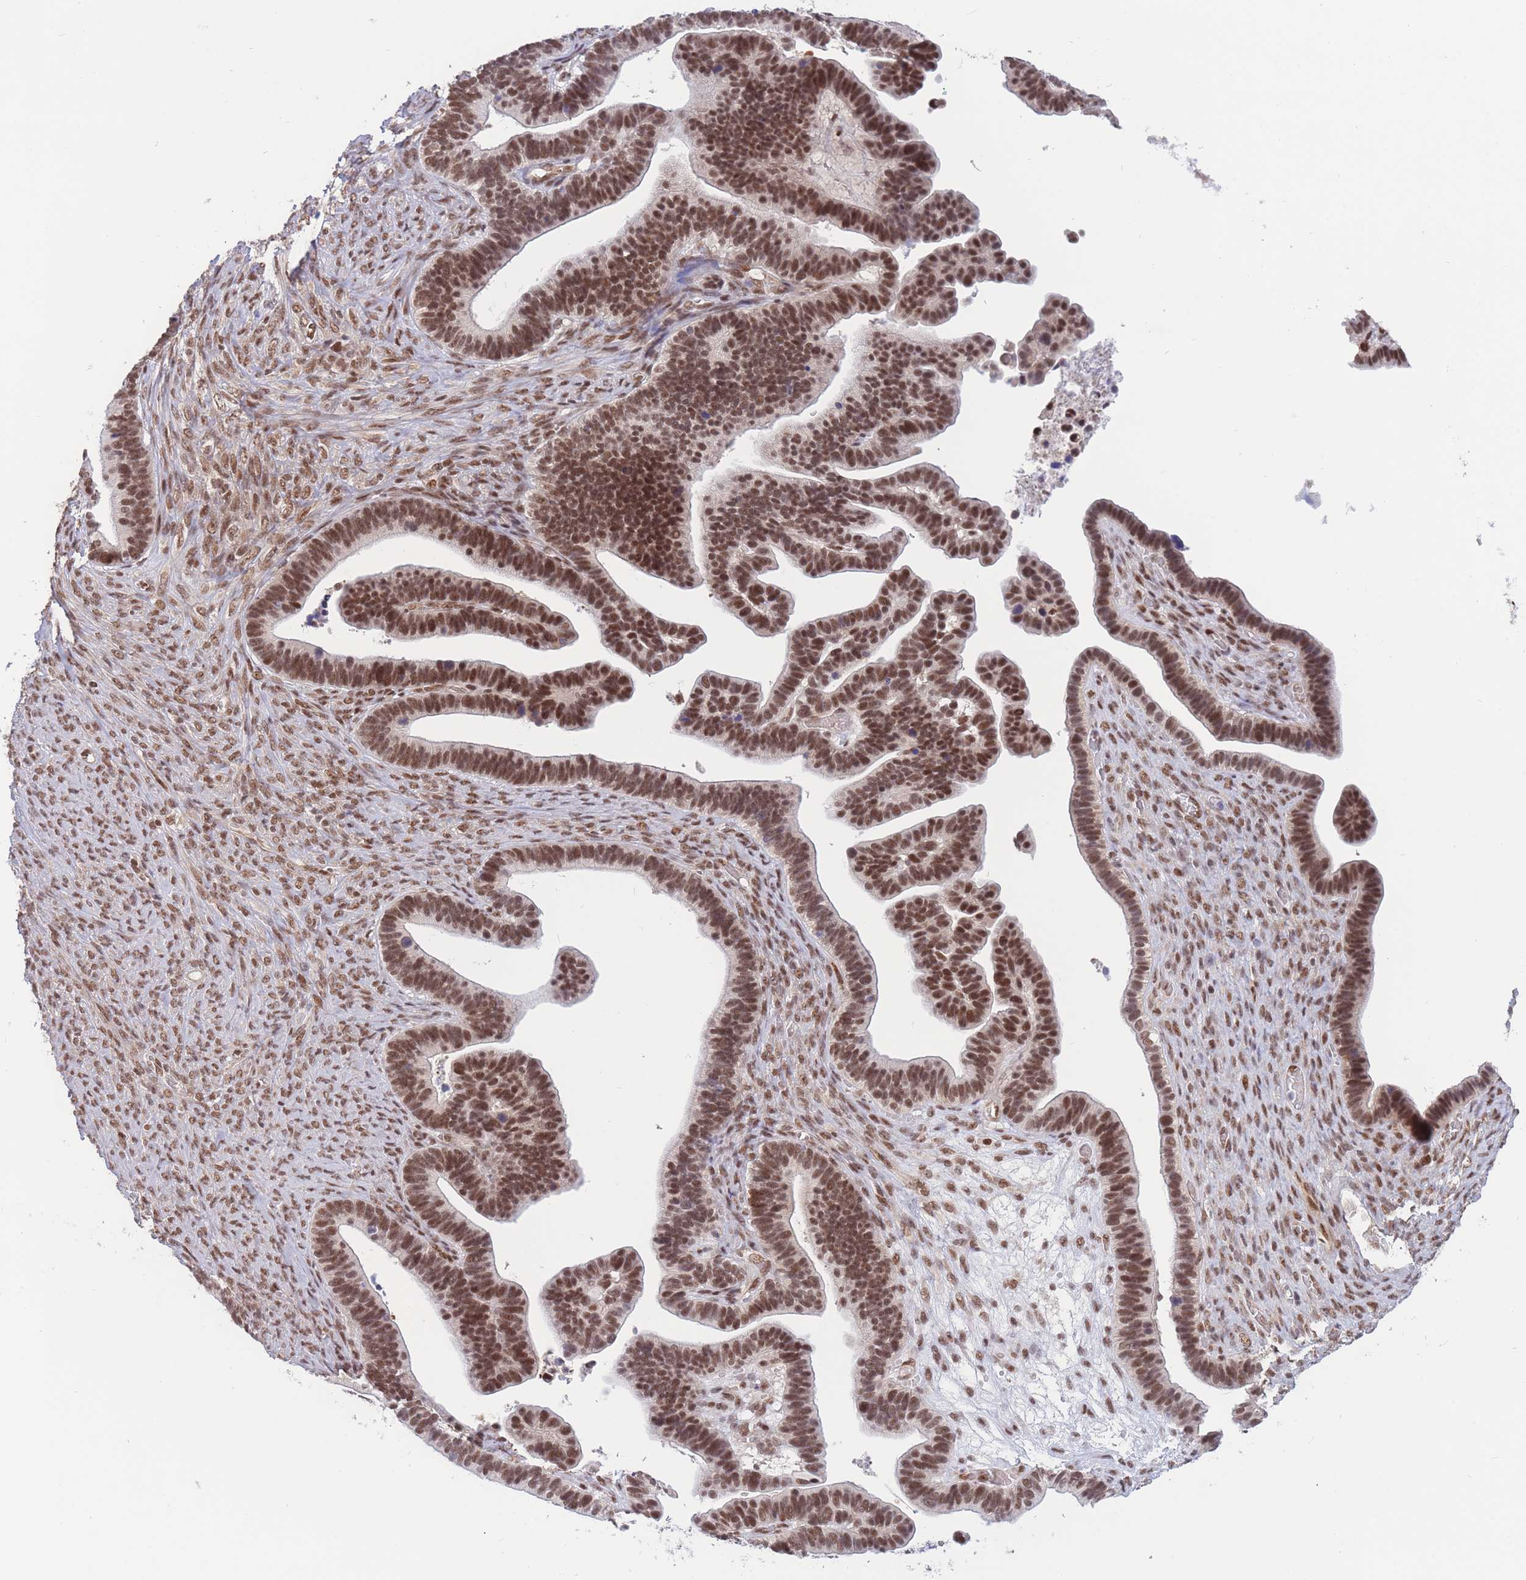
{"staining": {"intensity": "strong", "quantity": ">75%", "location": "nuclear"}, "tissue": "ovarian cancer", "cell_type": "Tumor cells", "image_type": "cancer", "snomed": [{"axis": "morphology", "description": "Cystadenocarcinoma, serous, NOS"}, {"axis": "topography", "description": "Ovary"}], "caption": "This image exhibits IHC staining of ovarian cancer, with high strong nuclear positivity in about >75% of tumor cells.", "gene": "SMAD9", "patient": {"sex": "female", "age": 56}}